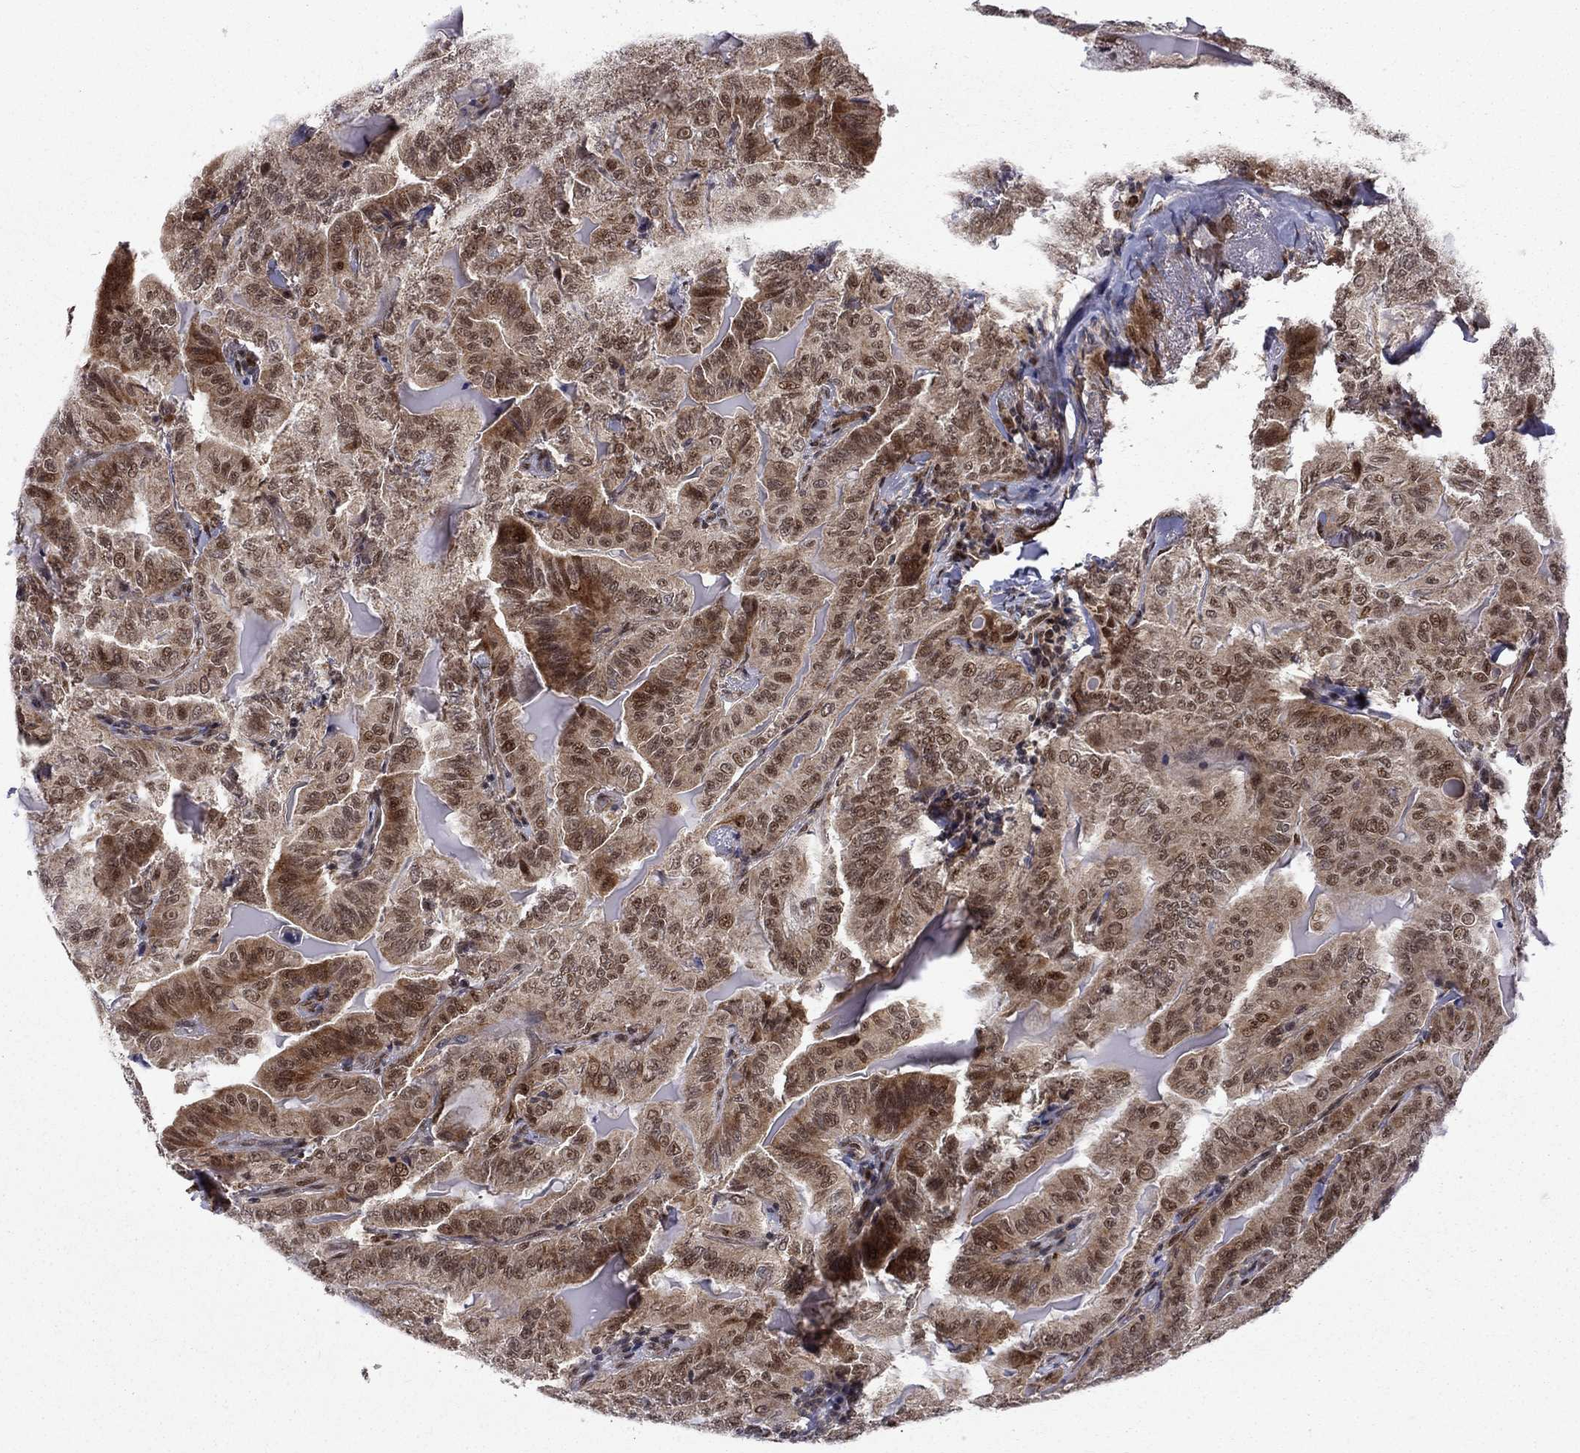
{"staining": {"intensity": "moderate", "quantity": "25%-75%", "location": "cytoplasmic/membranous,nuclear"}, "tissue": "thyroid cancer", "cell_type": "Tumor cells", "image_type": "cancer", "snomed": [{"axis": "morphology", "description": "Papillary adenocarcinoma, NOS"}, {"axis": "topography", "description": "Thyroid gland"}], "caption": "The photomicrograph shows staining of thyroid cancer (papillary adenocarcinoma), revealing moderate cytoplasmic/membranous and nuclear protein staining (brown color) within tumor cells.", "gene": "KPNA3", "patient": {"sex": "female", "age": 68}}